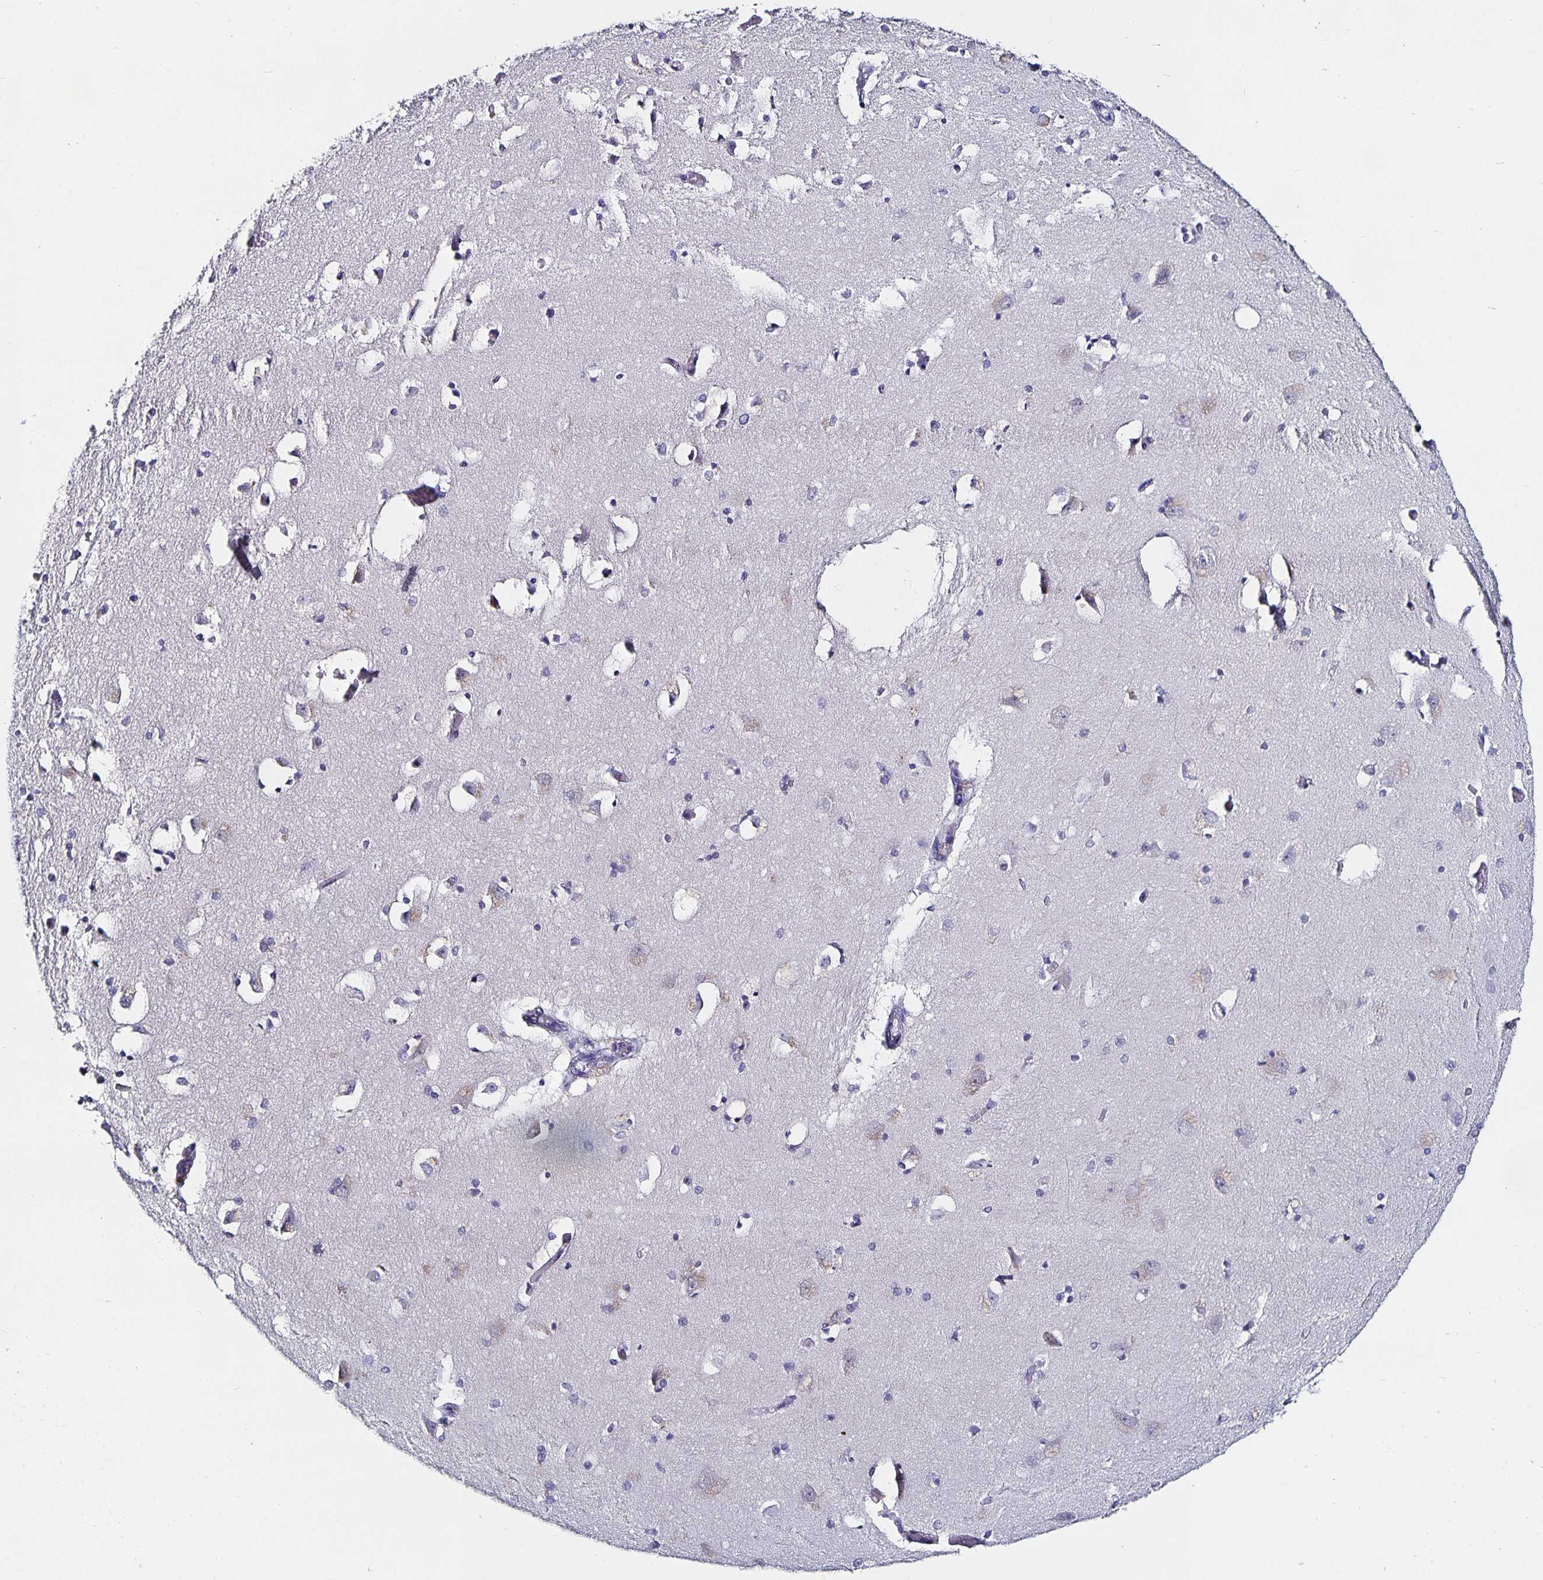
{"staining": {"intensity": "negative", "quantity": "none", "location": "none"}, "tissue": "caudate", "cell_type": "Glial cells", "image_type": "normal", "snomed": [{"axis": "morphology", "description": "Normal tissue, NOS"}, {"axis": "topography", "description": "Lateral ventricle wall"}, {"axis": "topography", "description": "Hippocampus"}], "caption": "Immunohistochemistry (IHC) of normal human caudate demonstrates no staining in glial cells.", "gene": "TTR", "patient": {"sex": "female", "age": 63}}